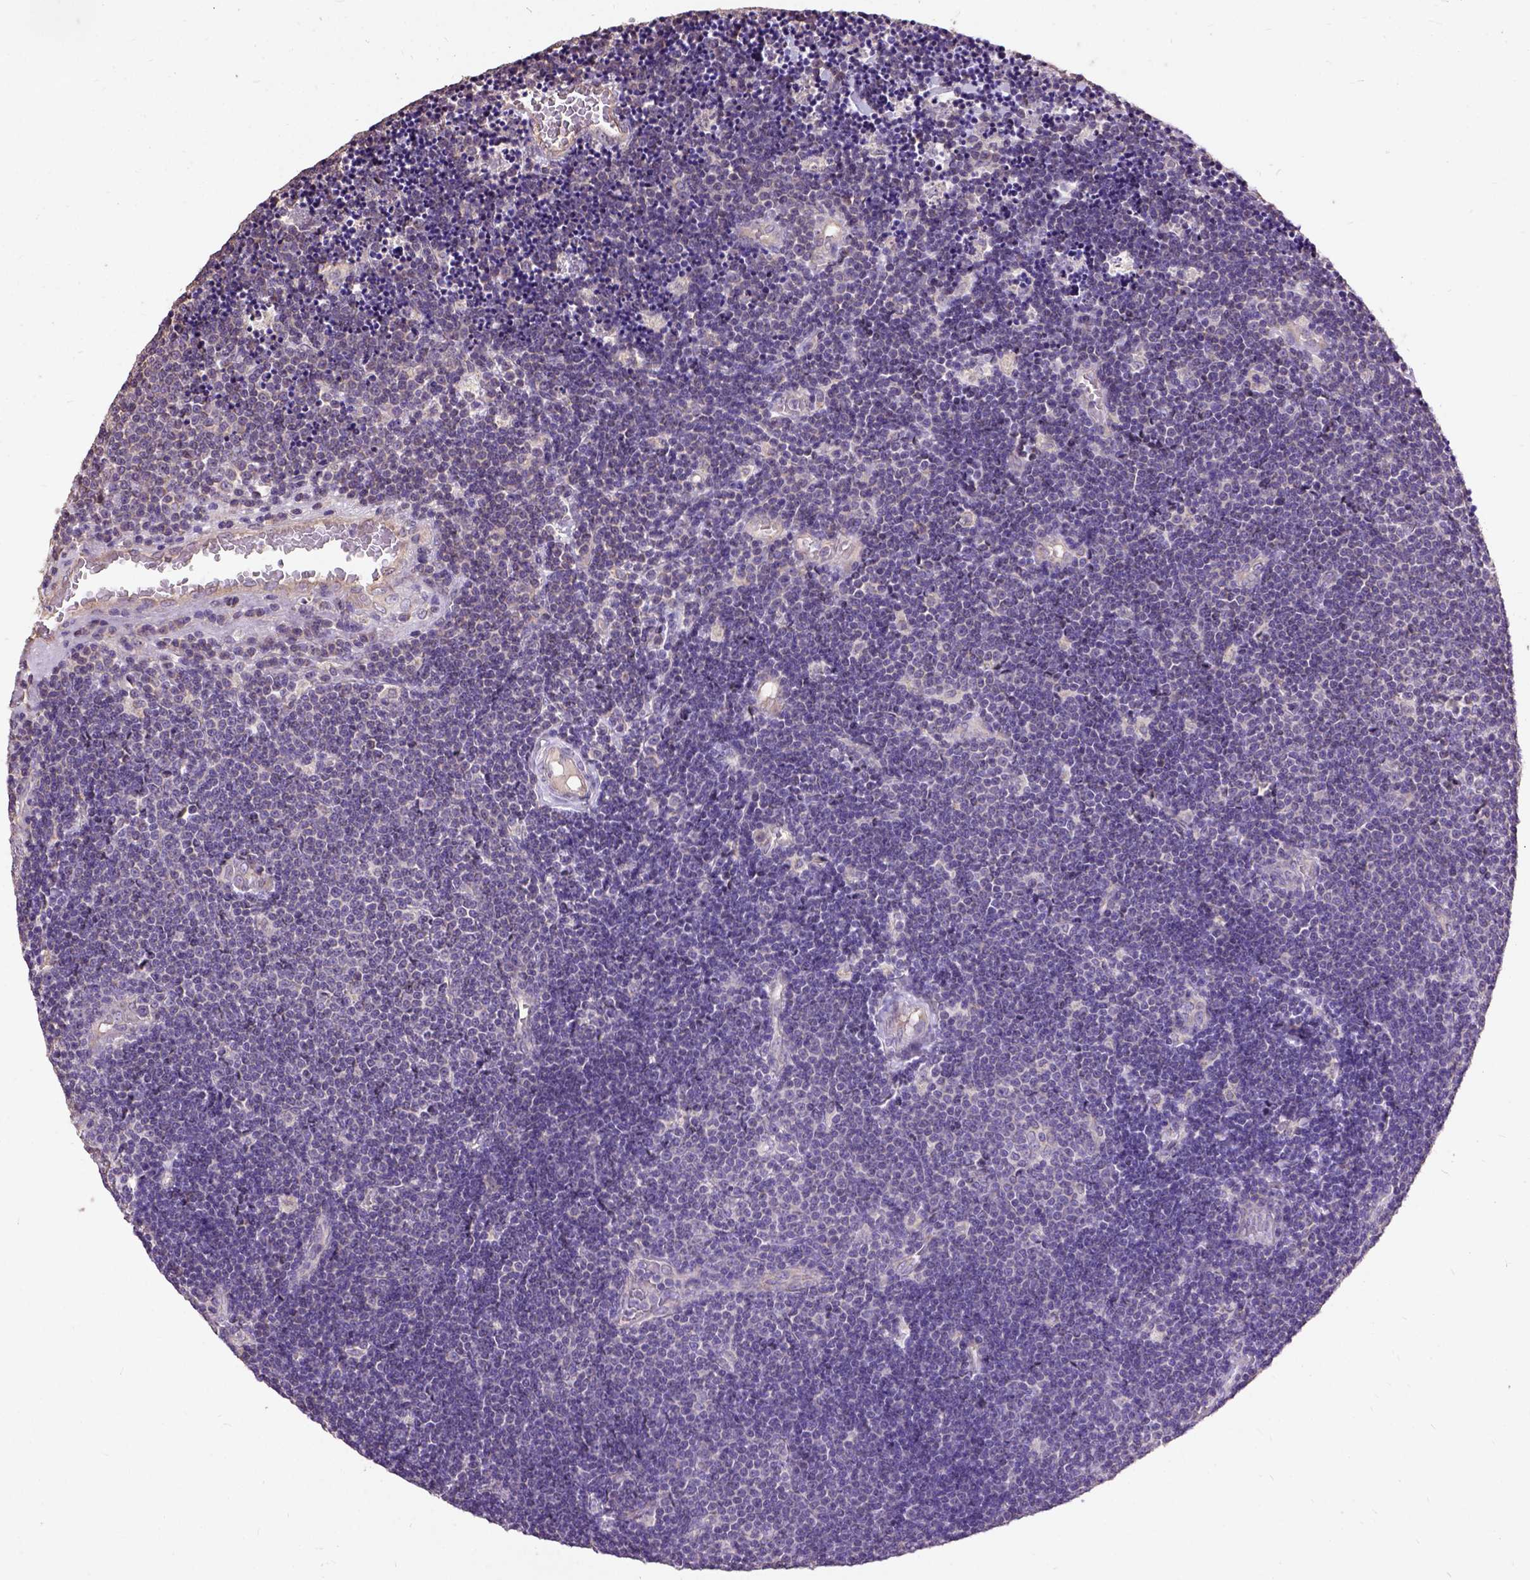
{"staining": {"intensity": "negative", "quantity": "none", "location": "none"}, "tissue": "lymphoma", "cell_type": "Tumor cells", "image_type": "cancer", "snomed": [{"axis": "morphology", "description": "Malignant lymphoma, non-Hodgkin's type, Low grade"}, {"axis": "topography", "description": "Brain"}], "caption": "Immunohistochemistry (IHC) image of low-grade malignant lymphoma, non-Hodgkin's type stained for a protein (brown), which displays no expression in tumor cells.", "gene": "DQX1", "patient": {"sex": "female", "age": 66}}